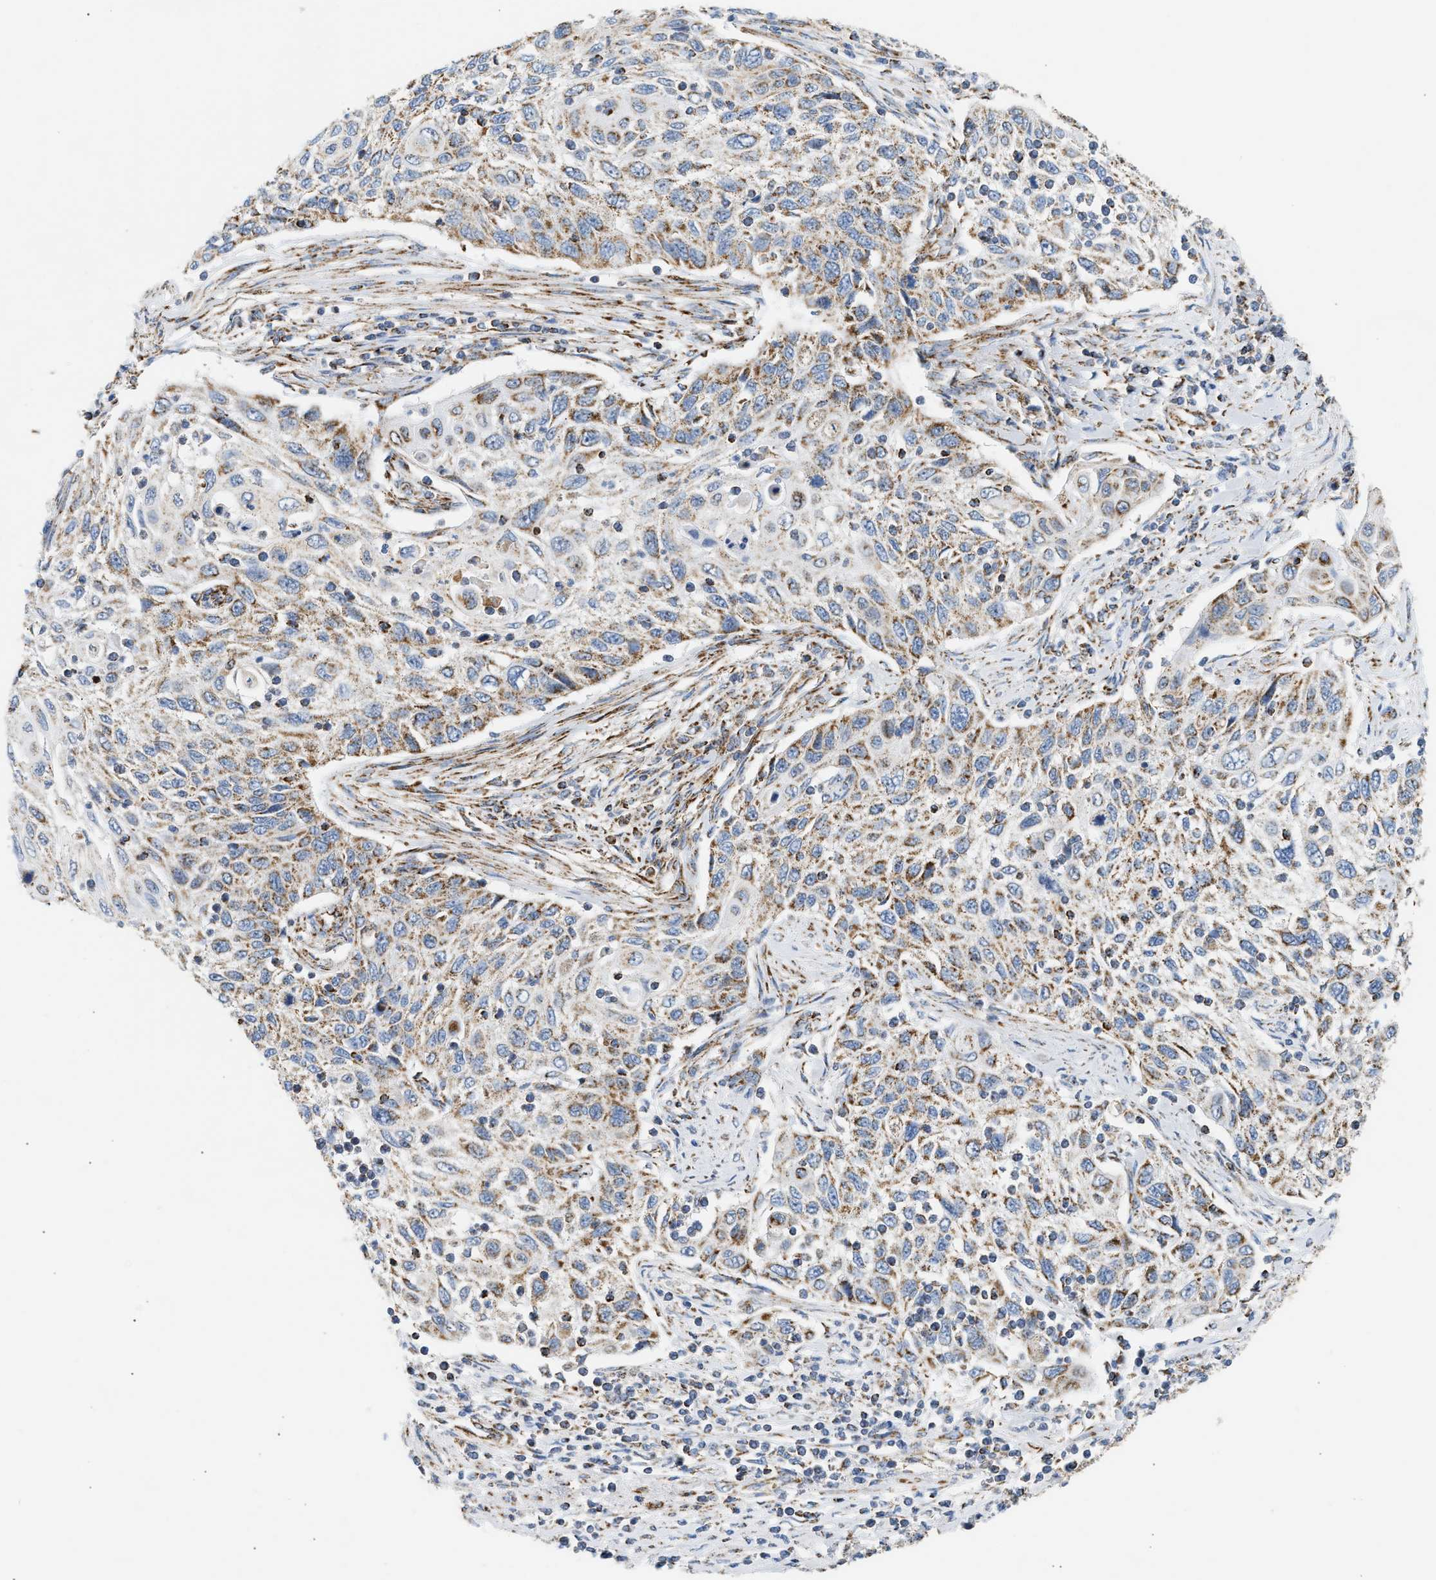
{"staining": {"intensity": "moderate", "quantity": ">75%", "location": "cytoplasmic/membranous"}, "tissue": "cervical cancer", "cell_type": "Tumor cells", "image_type": "cancer", "snomed": [{"axis": "morphology", "description": "Squamous cell carcinoma, NOS"}, {"axis": "topography", "description": "Cervix"}], "caption": "The photomicrograph reveals a brown stain indicating the presence of a protein in the cytoplasmic/membranous of tumor cells in cervical cancer (squamous cell carcinoma).", "gene": "OGDH", "patient": {"sex": "female", "age": 70}}